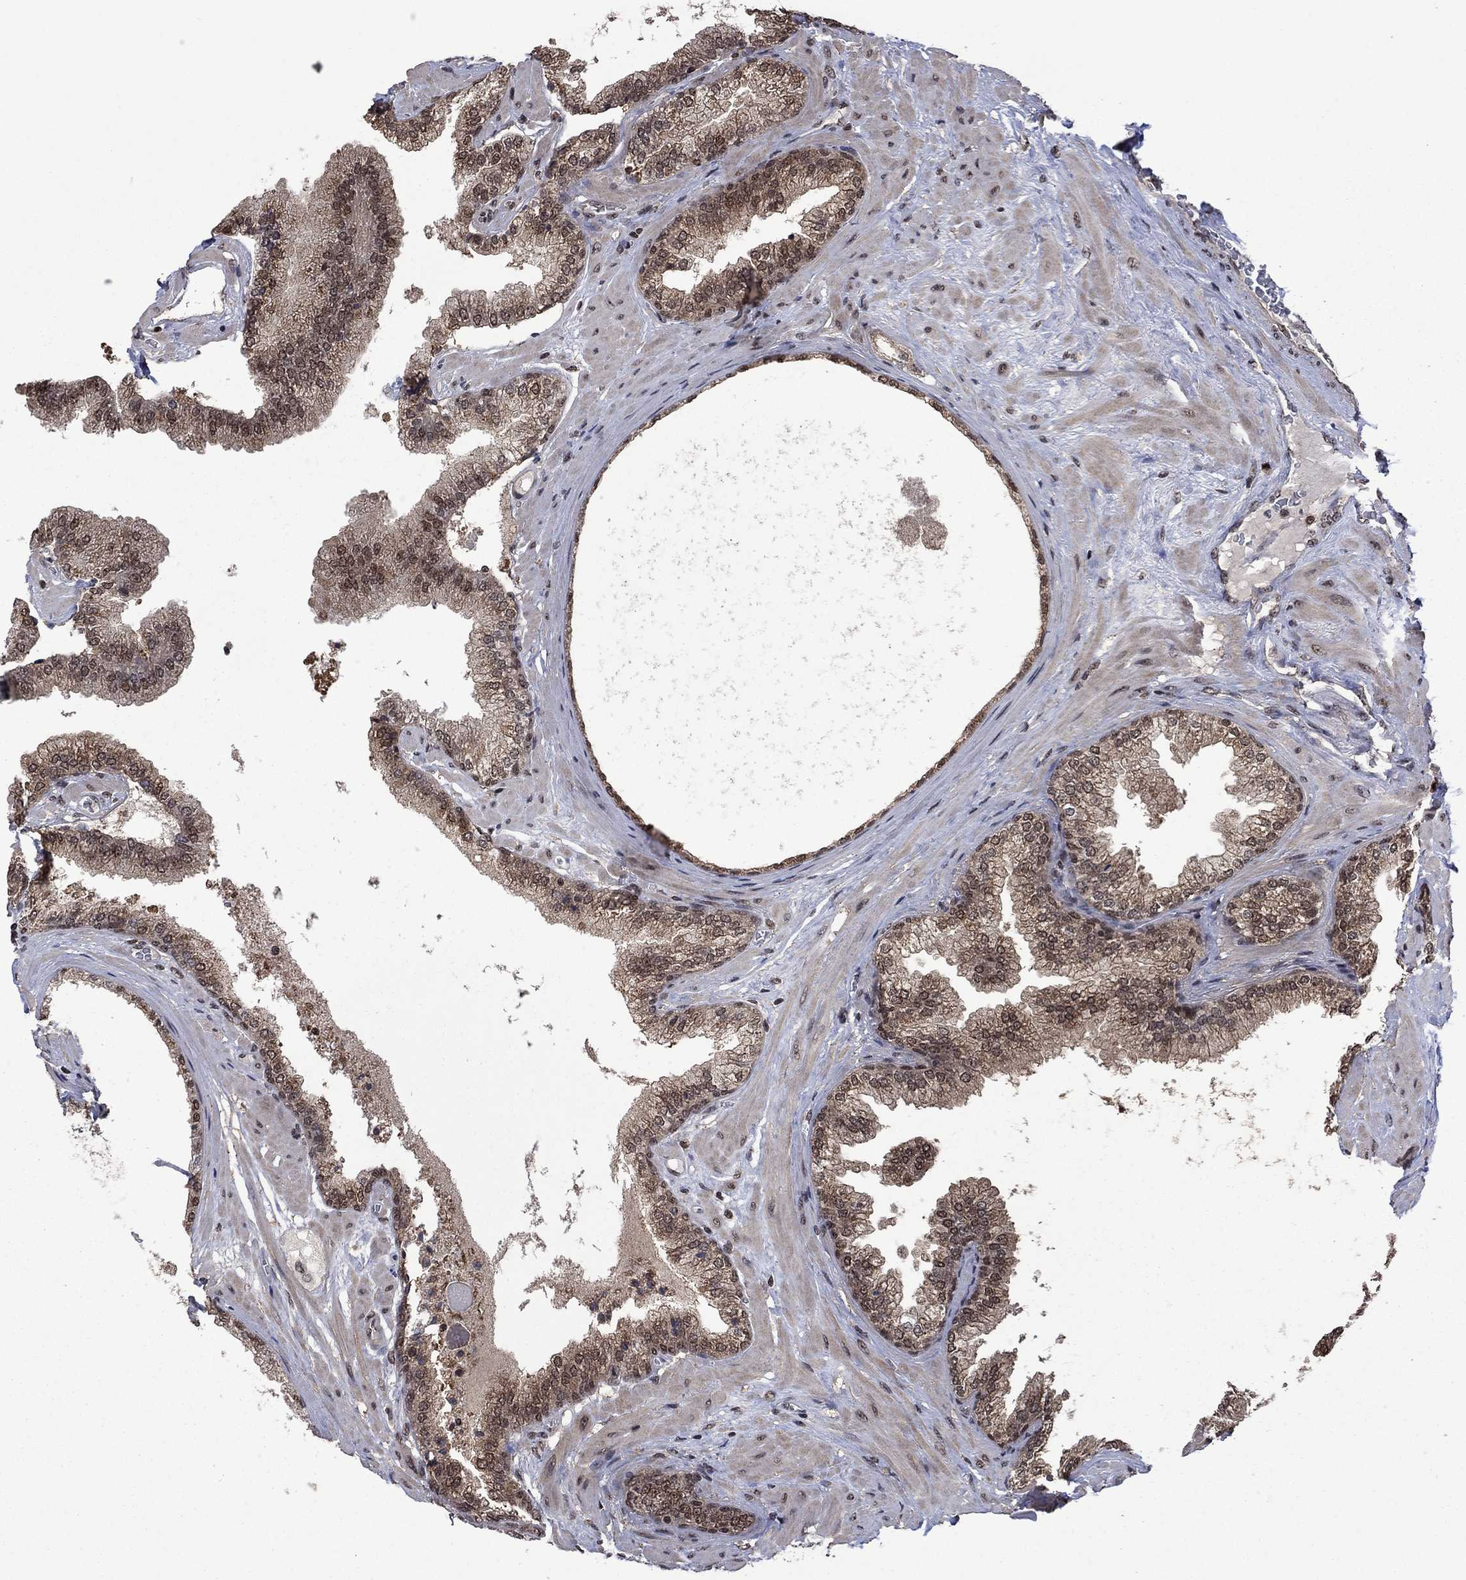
{"staining": {"intensity": "moderate", "quantity": ">75%", "location": "cytoplasmic/membranous"}, "tissue": "prostate cancer", "cell_type": "Tumor cells", "image_type": "cancer", "snomed": [{"axis": "morphology", "description": "Adenocarcinoma, Low grade"}, {"axis": "topography", "description": "Prostate"}], "caption": "This histopathology image reveals IHC staining of human low-grade adenocarcinoma (prostate), with medium moderate cytoplasmic/membranous positivity in approximately >75% of tumor cells.", "gene": "FBL", "patient": {"sex": "male", "age": 72}}